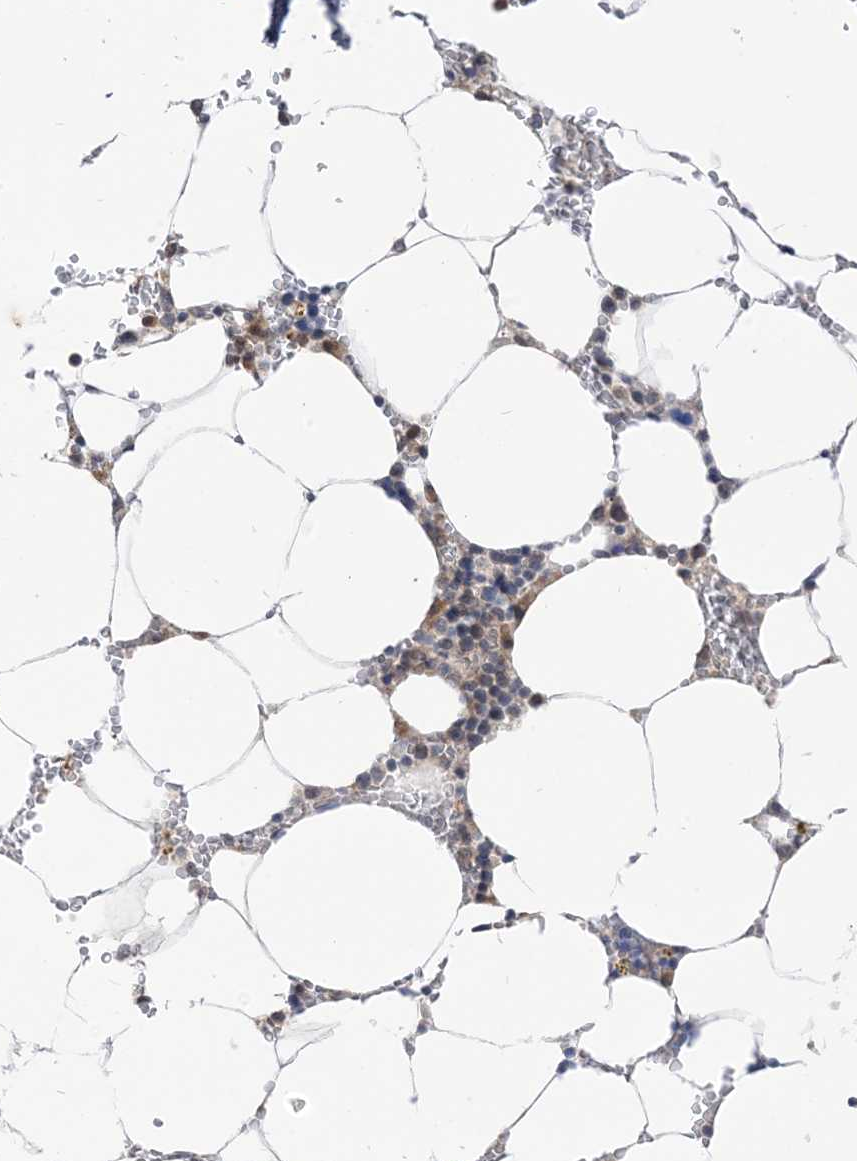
{"staining": {"intensity": "strong", "quantity": "<25%", "location": "cytoplasmic/membranous"}, "tissue": "bone marrow", "cell_type": "Hematopoietic cells", "image_type": "normal", "snomed": [{"axis": "morphology", "description": "Normal tissue, NOS"}, {"axis": "topography", "description": "Bone marrow"}], "caption": "Protein expression analysis of normal human bone marrow reveals strong cytoplasmic/membranous expression in about <25% of hematopoietic cells.", "gene": "PLEKHA3", "patient": {"sex": "male", "age": 70}}